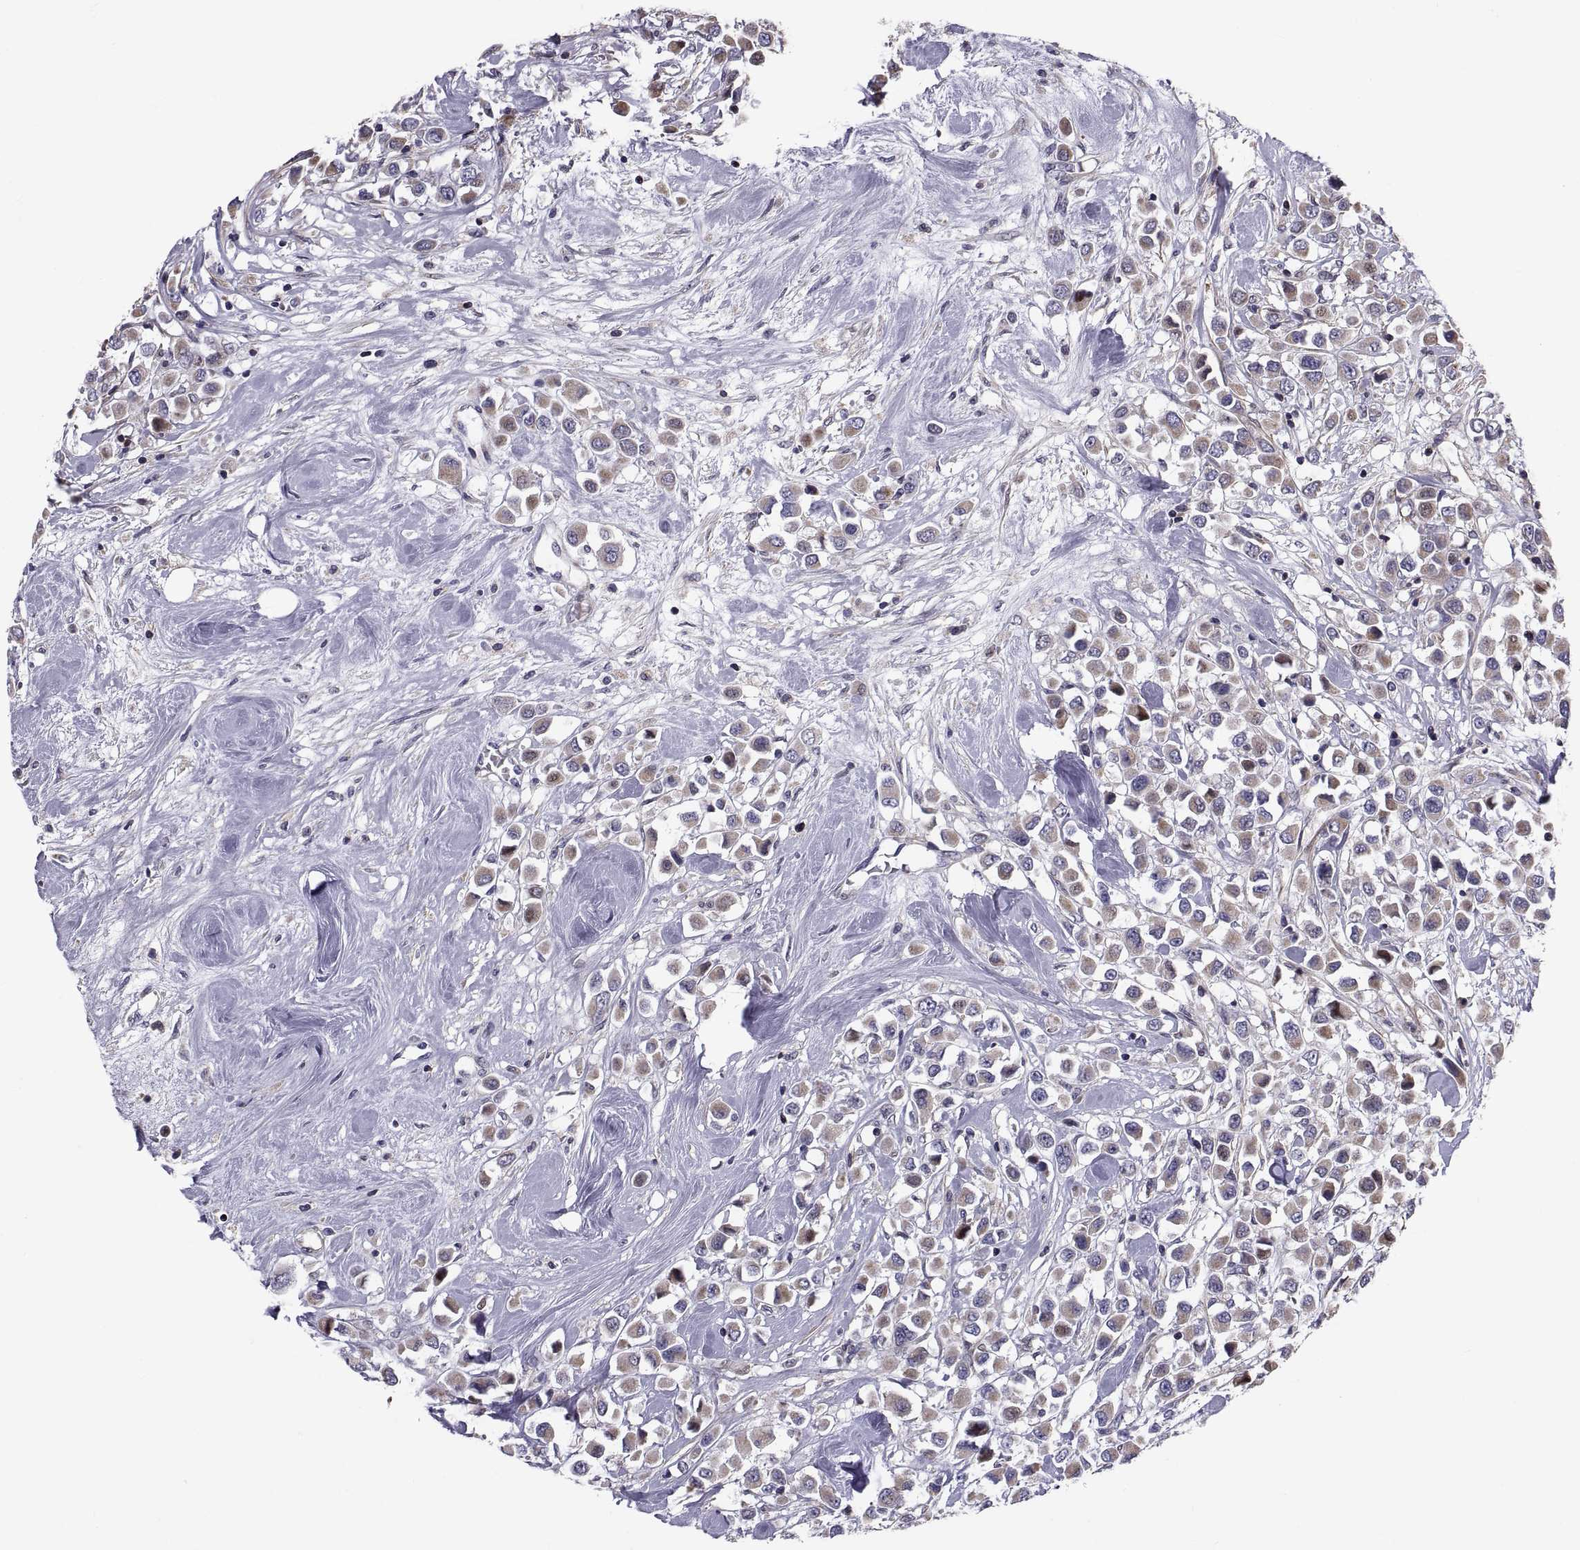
{"staining": {"intensity": "moderate", "quantity": "25%-75%", "location": "cytoplasmic/membranous"}, "tissue": "breast cancer", "cell_type": "Tumor cells", "image_type": "cancer", "snomed": [{"axis": "morphology", "description": "Duct carcinoma"}, {"axis": "topography", "description": "Breast"}], "caption": "Breast cancer (infiltrating ductal carcinoma) was stained to show a protein in brown. There is medium levels of moderate cytoplasmic/membranous positivity in approximately 25%-75% of tumor cells.", "gene": "ANO1", "patient": {"sex": "female", "age": 61}}